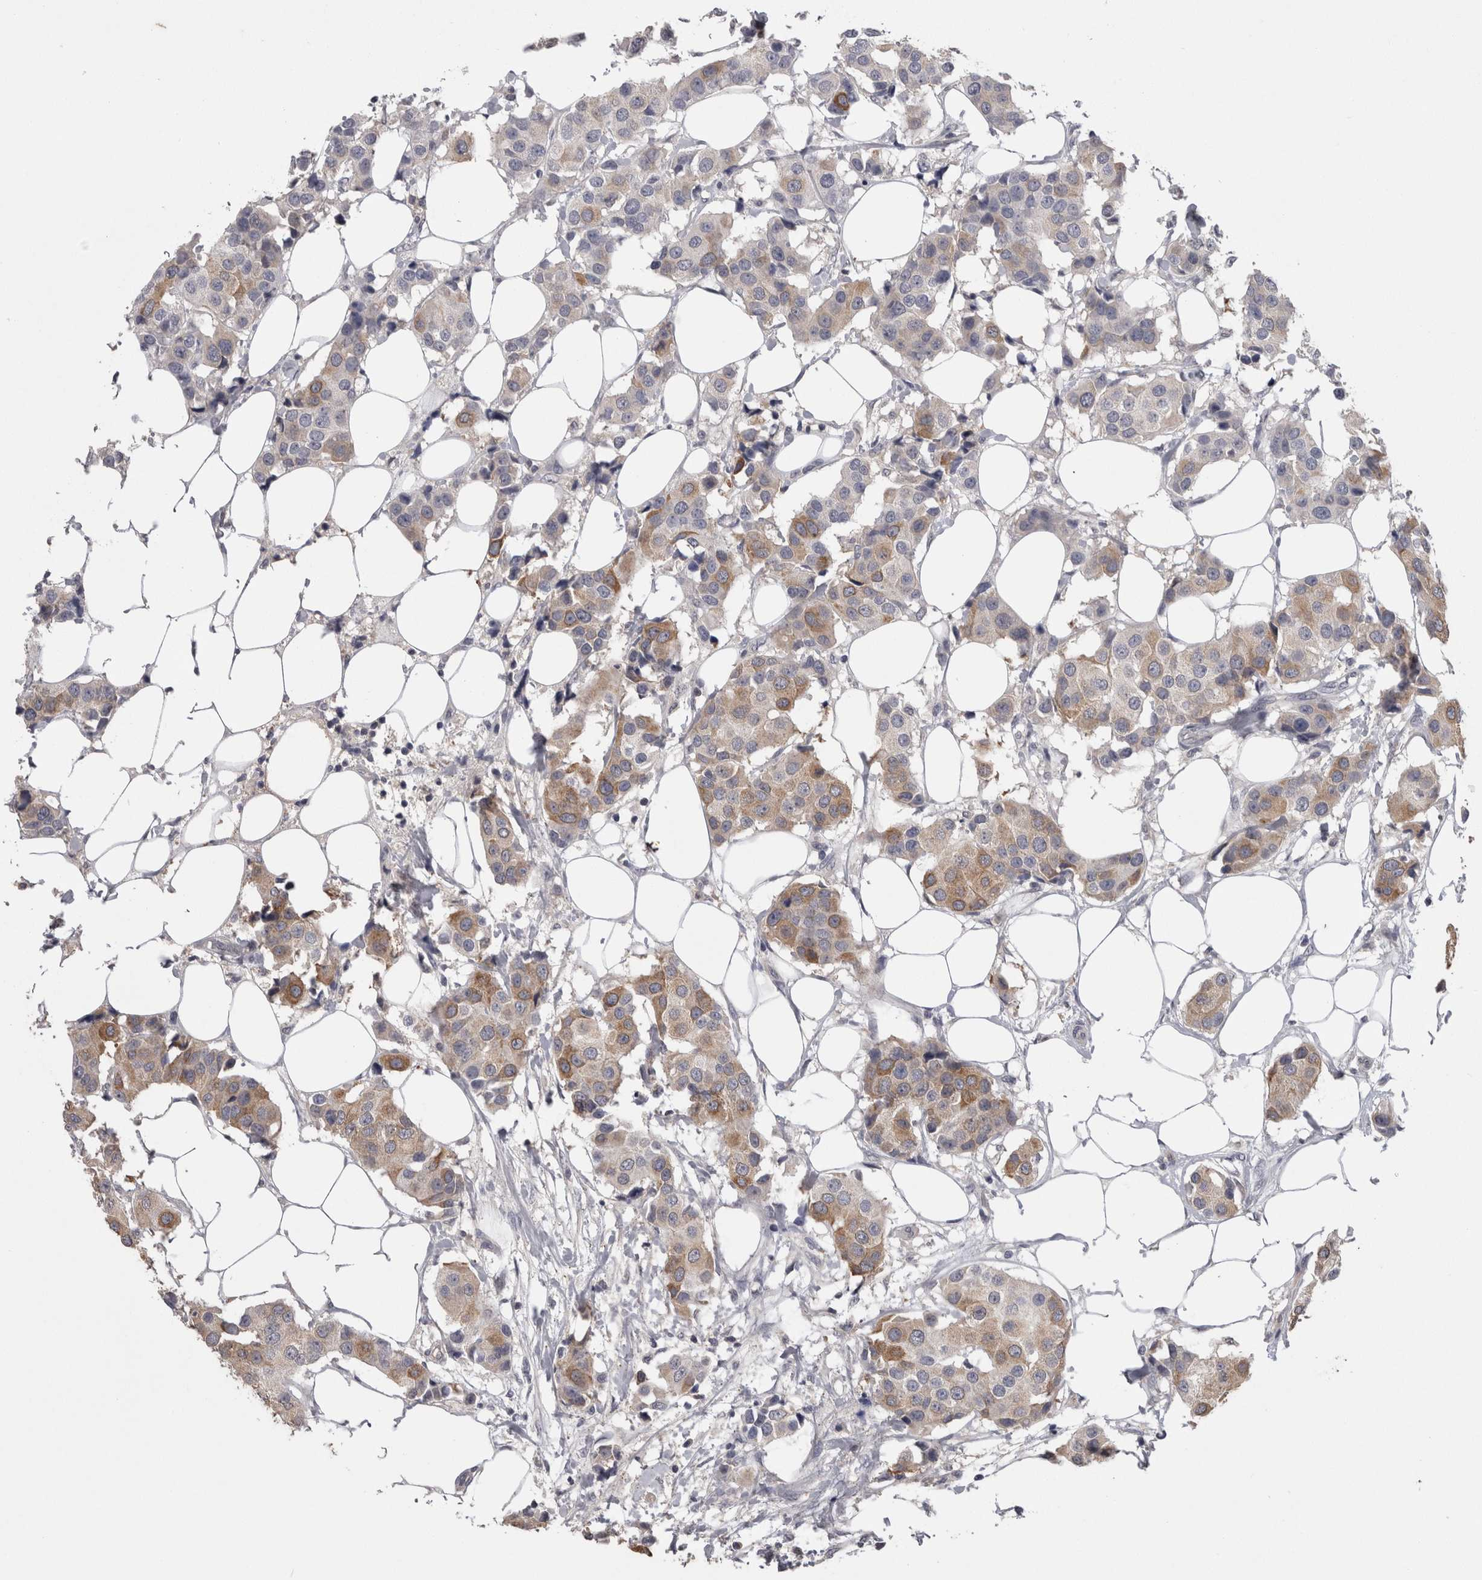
{"staining": {"intensity": "moderate", "quantity": "25%-75%", "location": "cytoplasmic/membranous"}, "tissue": "breast cancer", "cell_type": "Tumor cells", "image_type": "cancer", "snomed": [{"axis": "morphology", "description": "Normal tissue, NOS"}, {"axis": "morphology", "description": "Duct carcinoma"}, {"axis": "topography", "description": "Breast"}], "caption": "Protein expression analysis of human breast intraductal carcinoma reveals moderate cytoplasmic/membranous expression in approximately 25%-75% of tumor cells.", "gene": "PON3", "patient": {"sex": "female", "age": 39}}